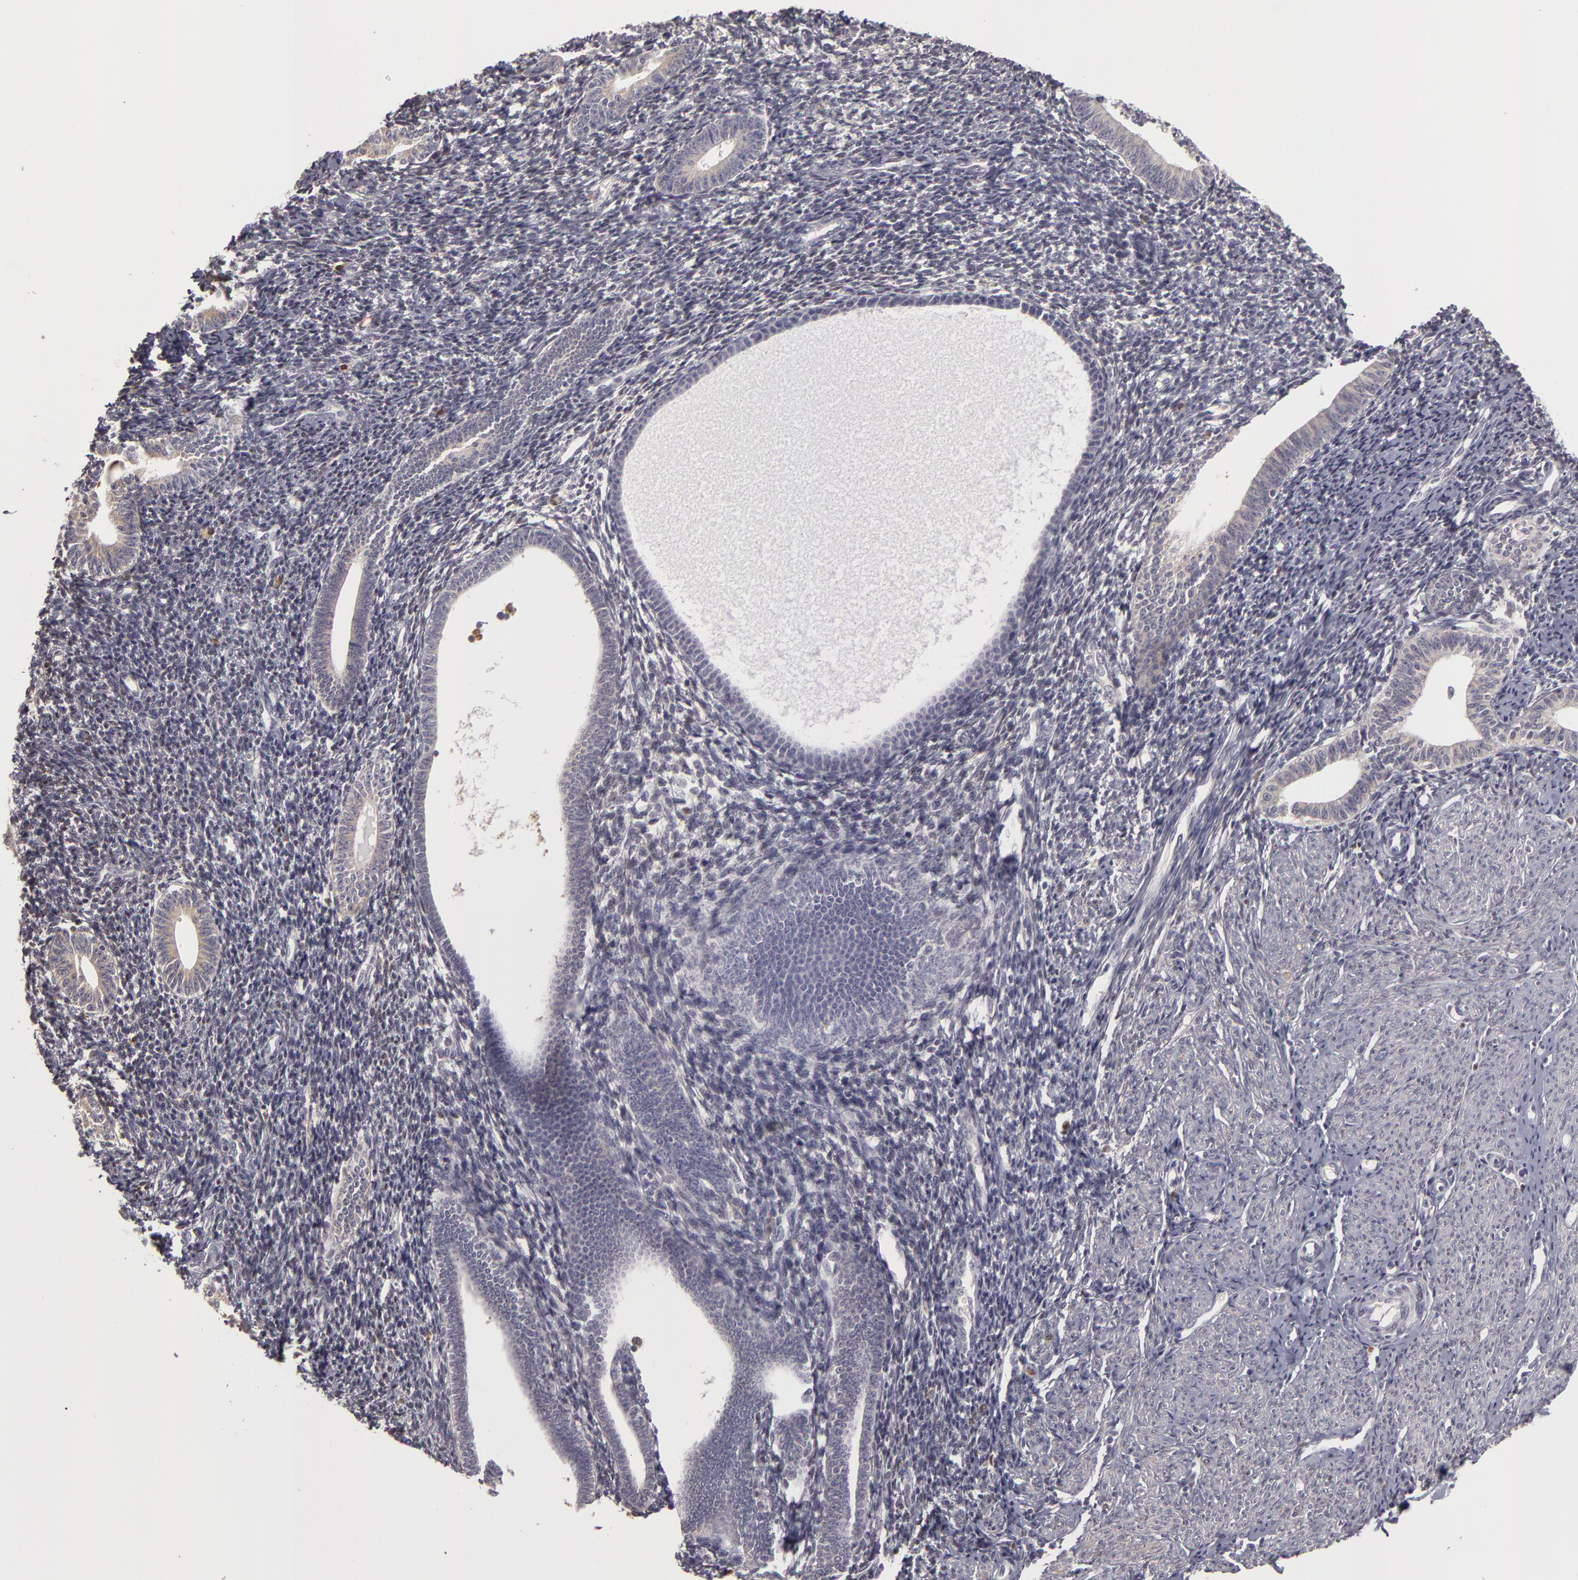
{"staining": {"intensity": "negative", "quantity": "none", "location": "none"}, "tissue": "endometrium", "cell_type": "Cells in endometrial stroma", "image_type": "normal", "snomed": [{"axis": "morphology", "description": "Normal tissue, NOS"}, {"axis": "topography", "description": "Endometrium"}], "caption": "DAB immunohistochemical staining of unremarkable endometrium demonstrates no significant staining in cells in endometrial stroma. The staining is performed using DAB brown chromogen with nuclei counter-stained in using hematoxylin.", "gene": "GNPDA1", "patient": {"sex": "female", "age": 52}}